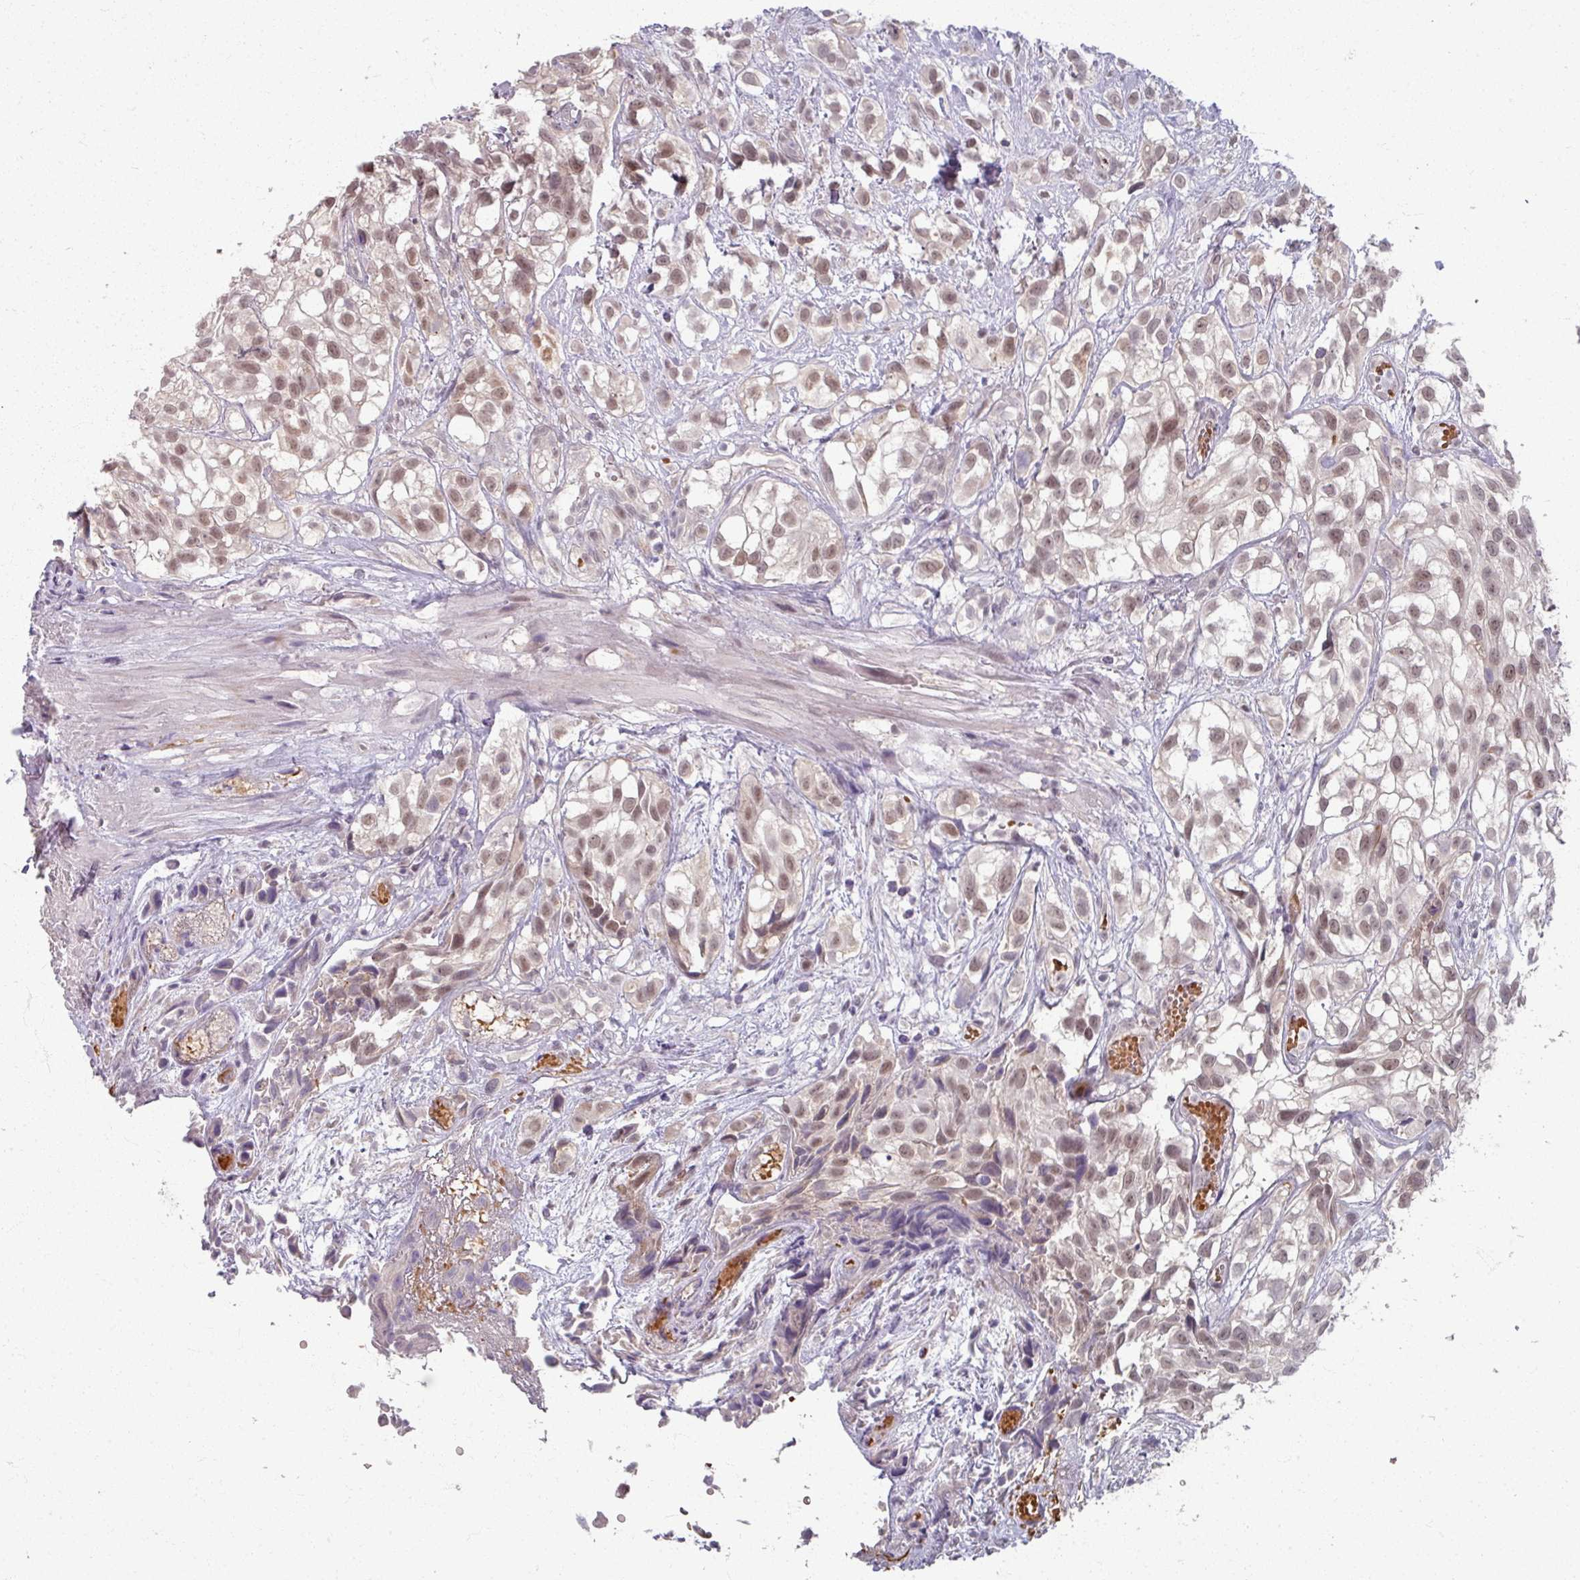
{"staining": {"intensity": "weak", "quantity": ">75%", "location": "nuclear"}, "tissue": "urothelial cancer", "cell_type": "Tumor cells", "image_type": "cancer", "snomed": [{"axis": "morphology", "description": "Urothelial carcinoma, High grade"}, {"axis": "topography", "description": "Urinary bladder"}], "caption": "Weak nuclear staining for a protein is present in about >75% of tumor cells of urothelial cancer using IHC.", "gene": "KMT5C", "patient": {"sex": "male", "age": 56}}